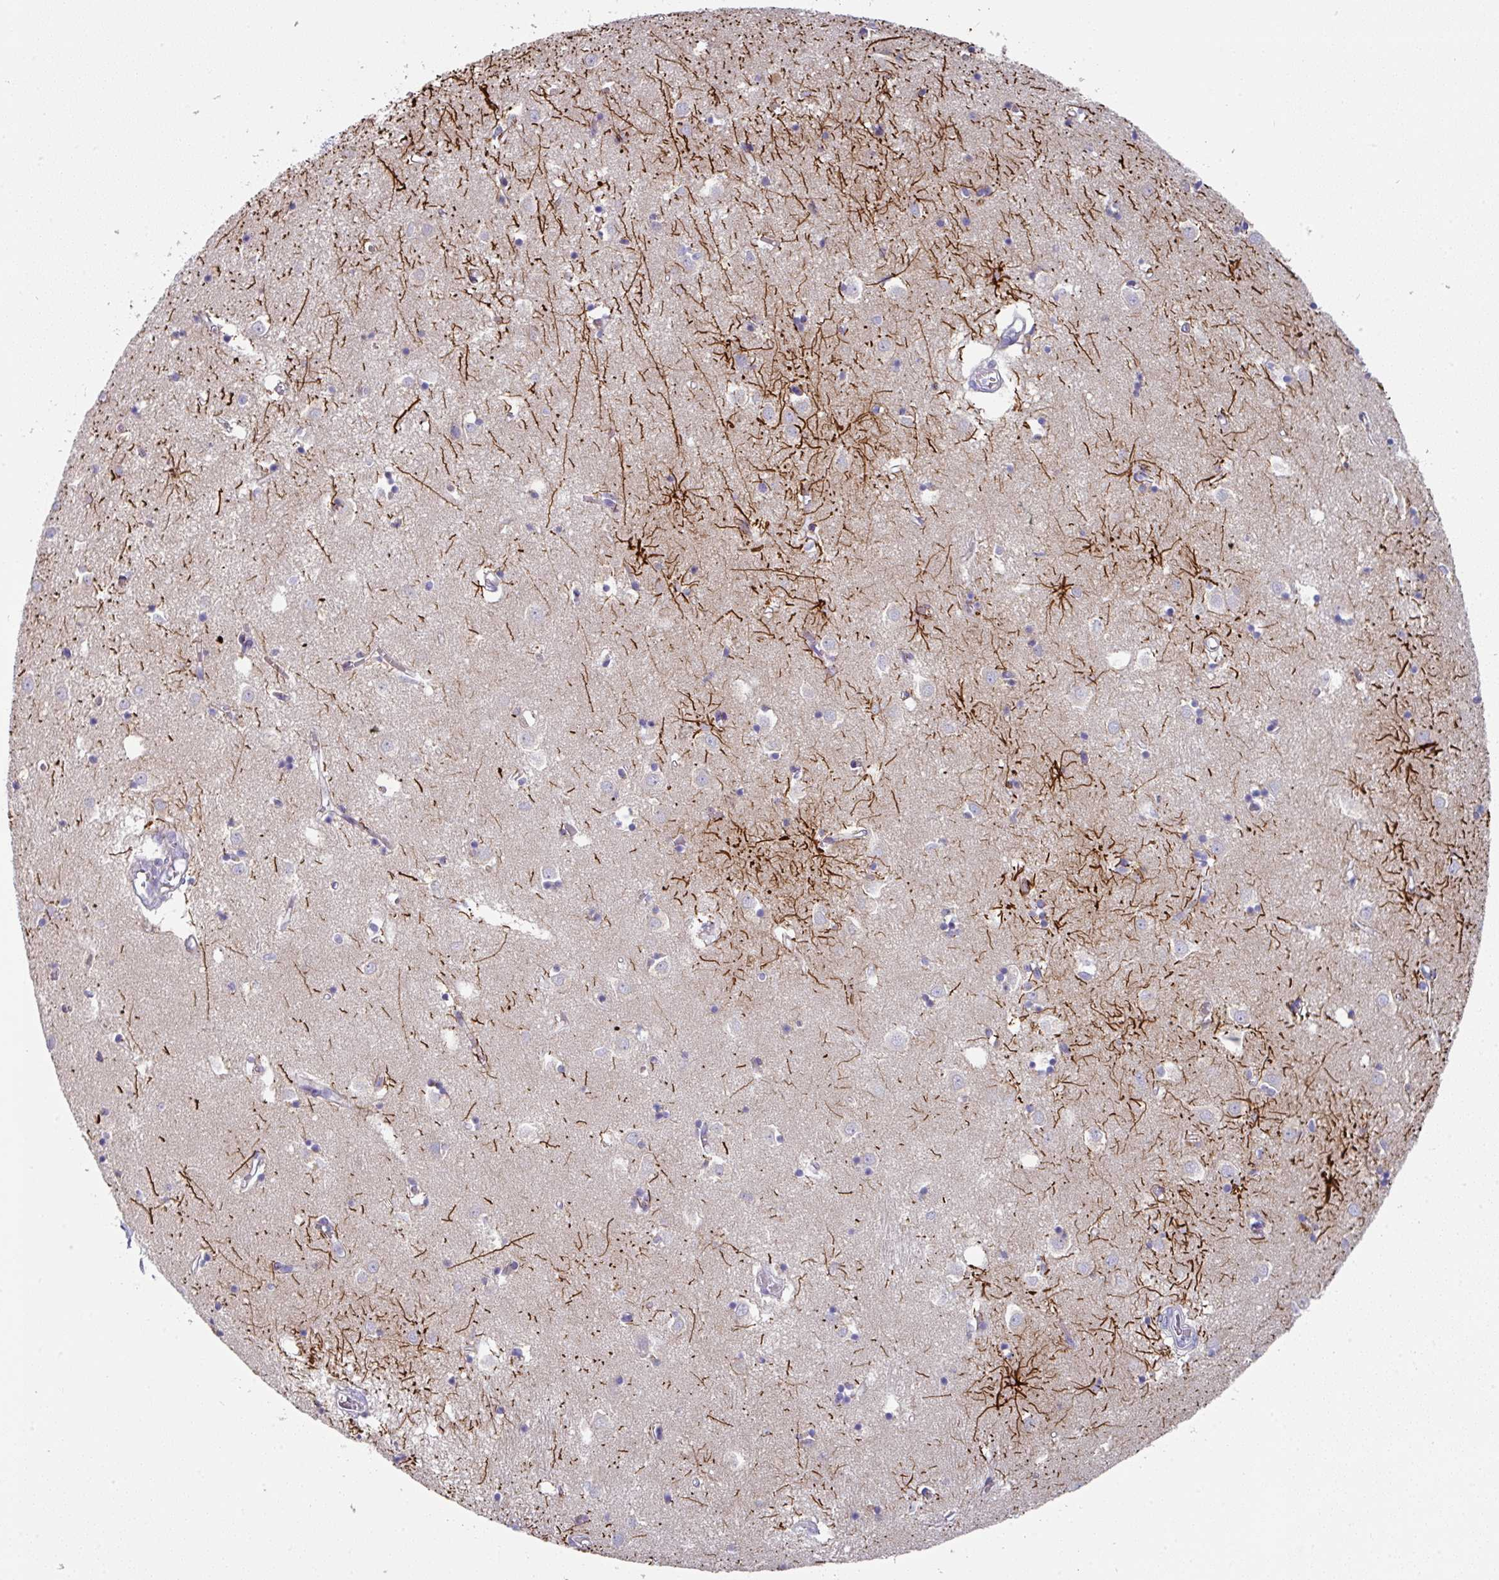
{"staining": {"intensity": "negative", "quantity": "none", "location": "none"}, "tissue": "caudate", "cell_type": "Glial cells", "image_type": "normal", "snomed": [{"axis": "morphology", "description": "Normal tissue, NOS"}, {"axis": "topography", "description": "Lateral ventricle wall"}], "caption": "DAB immunohistochemical staining of normal human caudate exhibits no significant expression in glial cells. The staining was performed using DAB to visualize the protein expression in brown, while the nuclei were stained in blue with hematoxylin (Magnification: 20x).", "gene": "IL4R", "patient": {"sex": "male", "age": 70}}